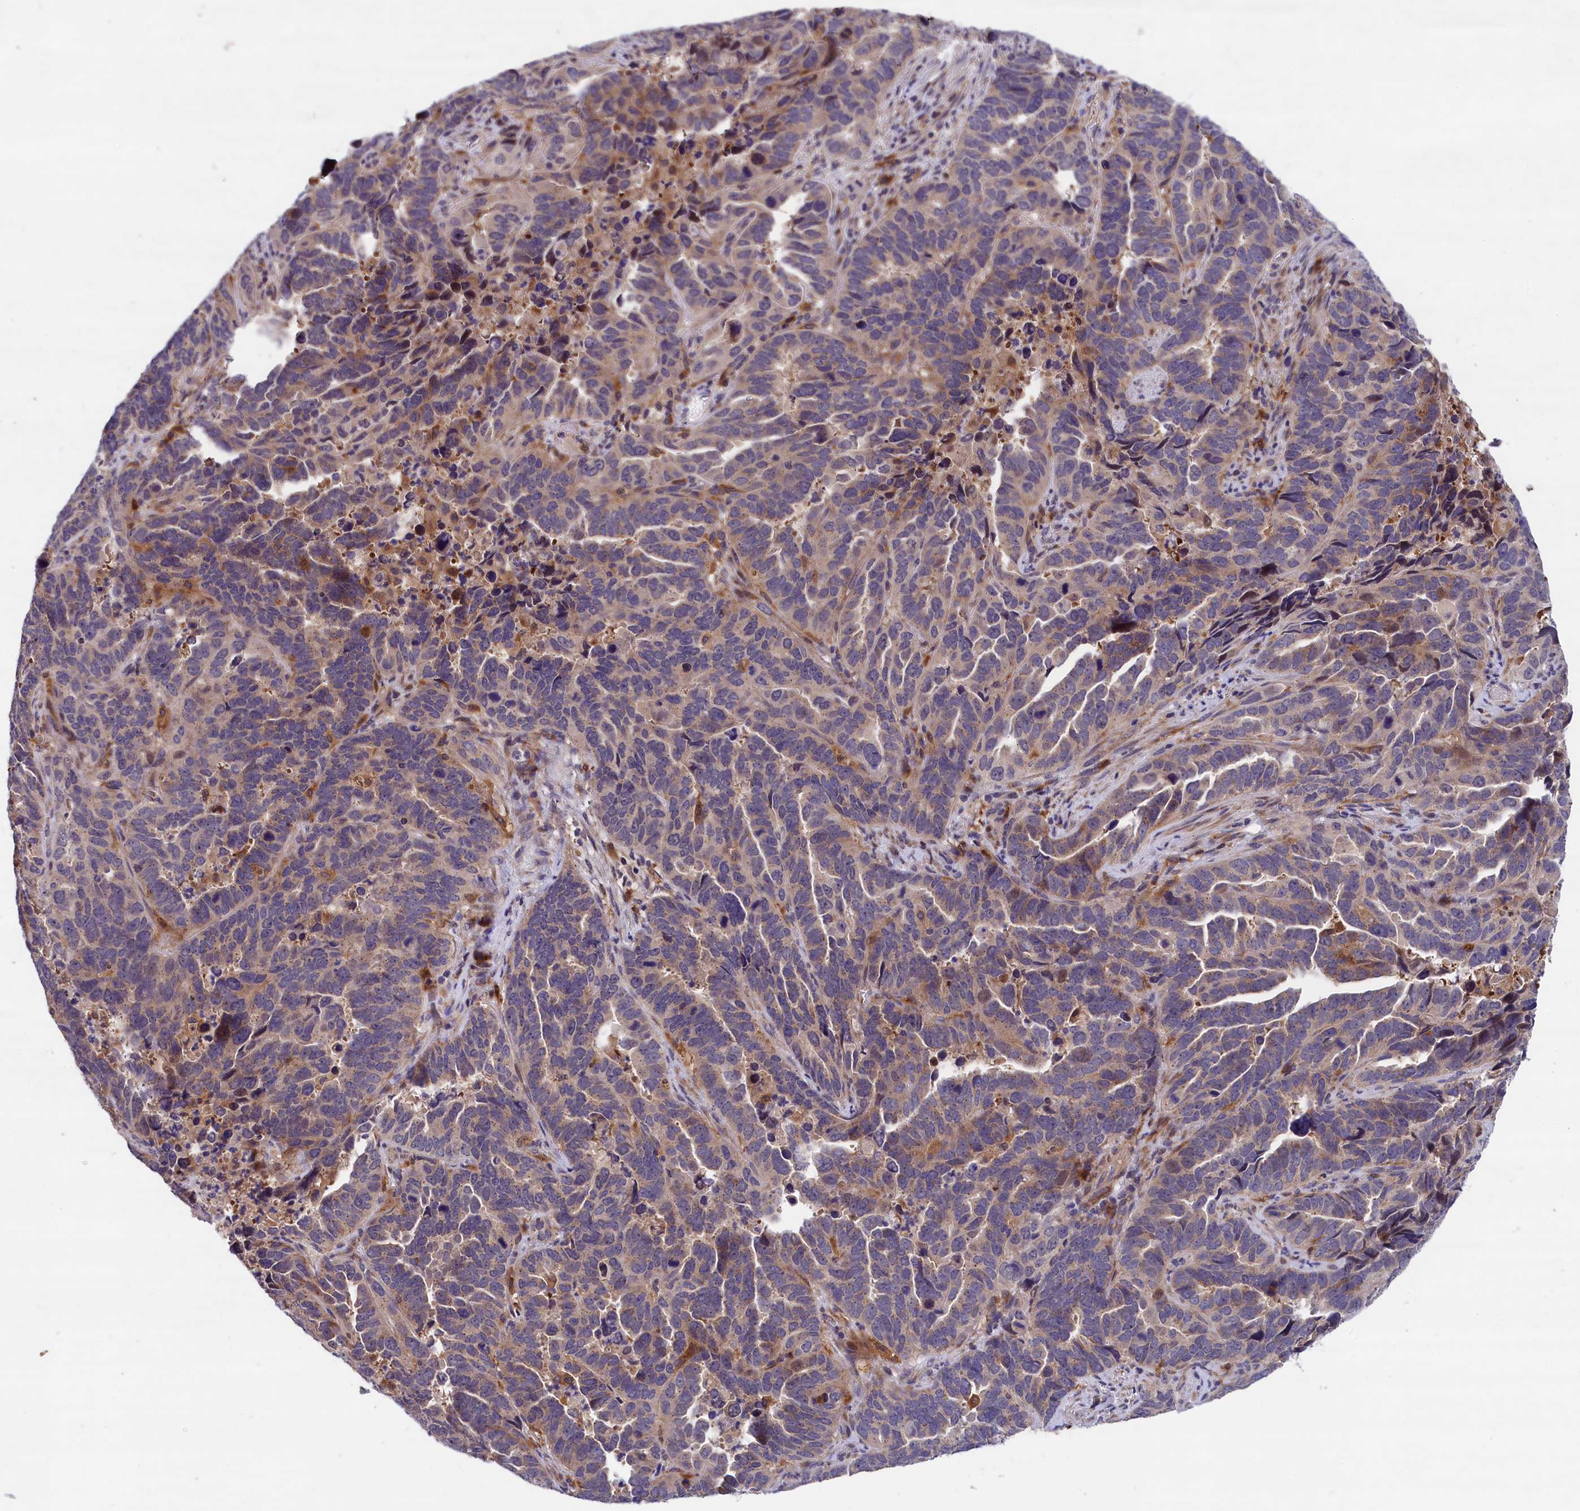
{"staining": {"intensity": "weak", "quantity": "<25%", "location": "cytoplasmic/membranous"}, "tissue": "endometrial cancer", "cell_type": "Tumor cells", "image_type": "cancer", "snomed": [{"axis": "morphology", "description": "Adenocarcinoma, NOS"}, {"axis": "topography", "description": "Endometrium"}], "caption": "Immunohistochemistry (IHC) image of neoplastic tissue: human endometrial cancer stained with DAB (3,3'-diaminobenzidine) demonstrates no significant protein positivity in tumor cells.", "gene": "NAIP", "patient": {"sex": "female", "age": 65}}